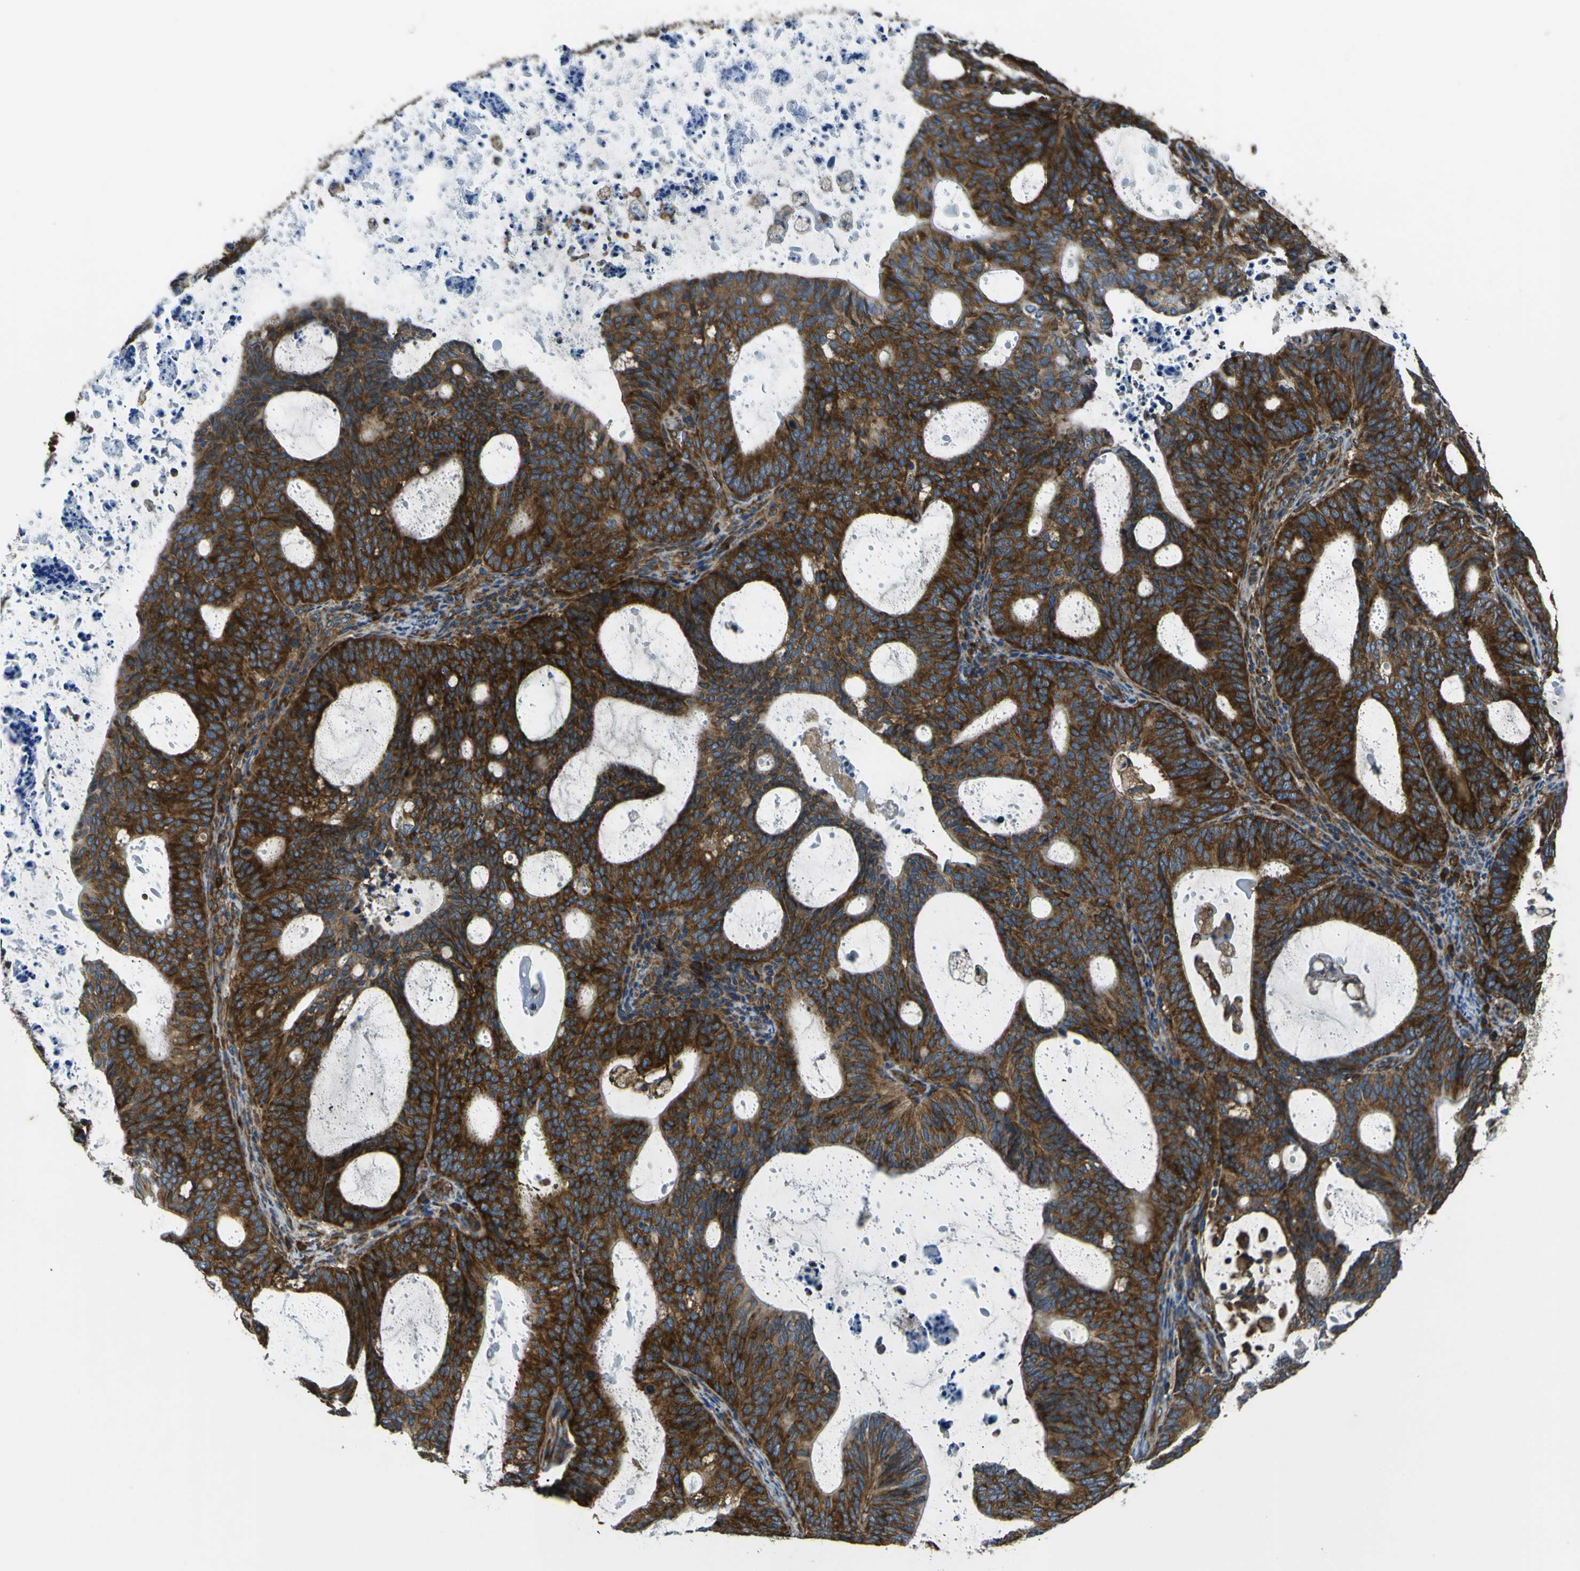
{"staining": {"intensity": "strong", "quantity": ">75%", "location": "cytoplasmic/membranous"}, "tissue": "endometrial cancer", "cell_type": "Tumor cells", "image_type": "cancer", "snomed": [{"axis": "morphology", "description": "Adenocarcinoma, NOS"}, {"axis": "topography", "description": "Uterus"}], "caption": "IHC image of endometrial cancer (adenocarcinoma) stained for a protein (brown), which reveals high levels of strong cytoplasmic/membranous expression in approximately >75% of tumor cells.", "gene": "RPSA", "patient": {"sex": "female", "age": 83}}